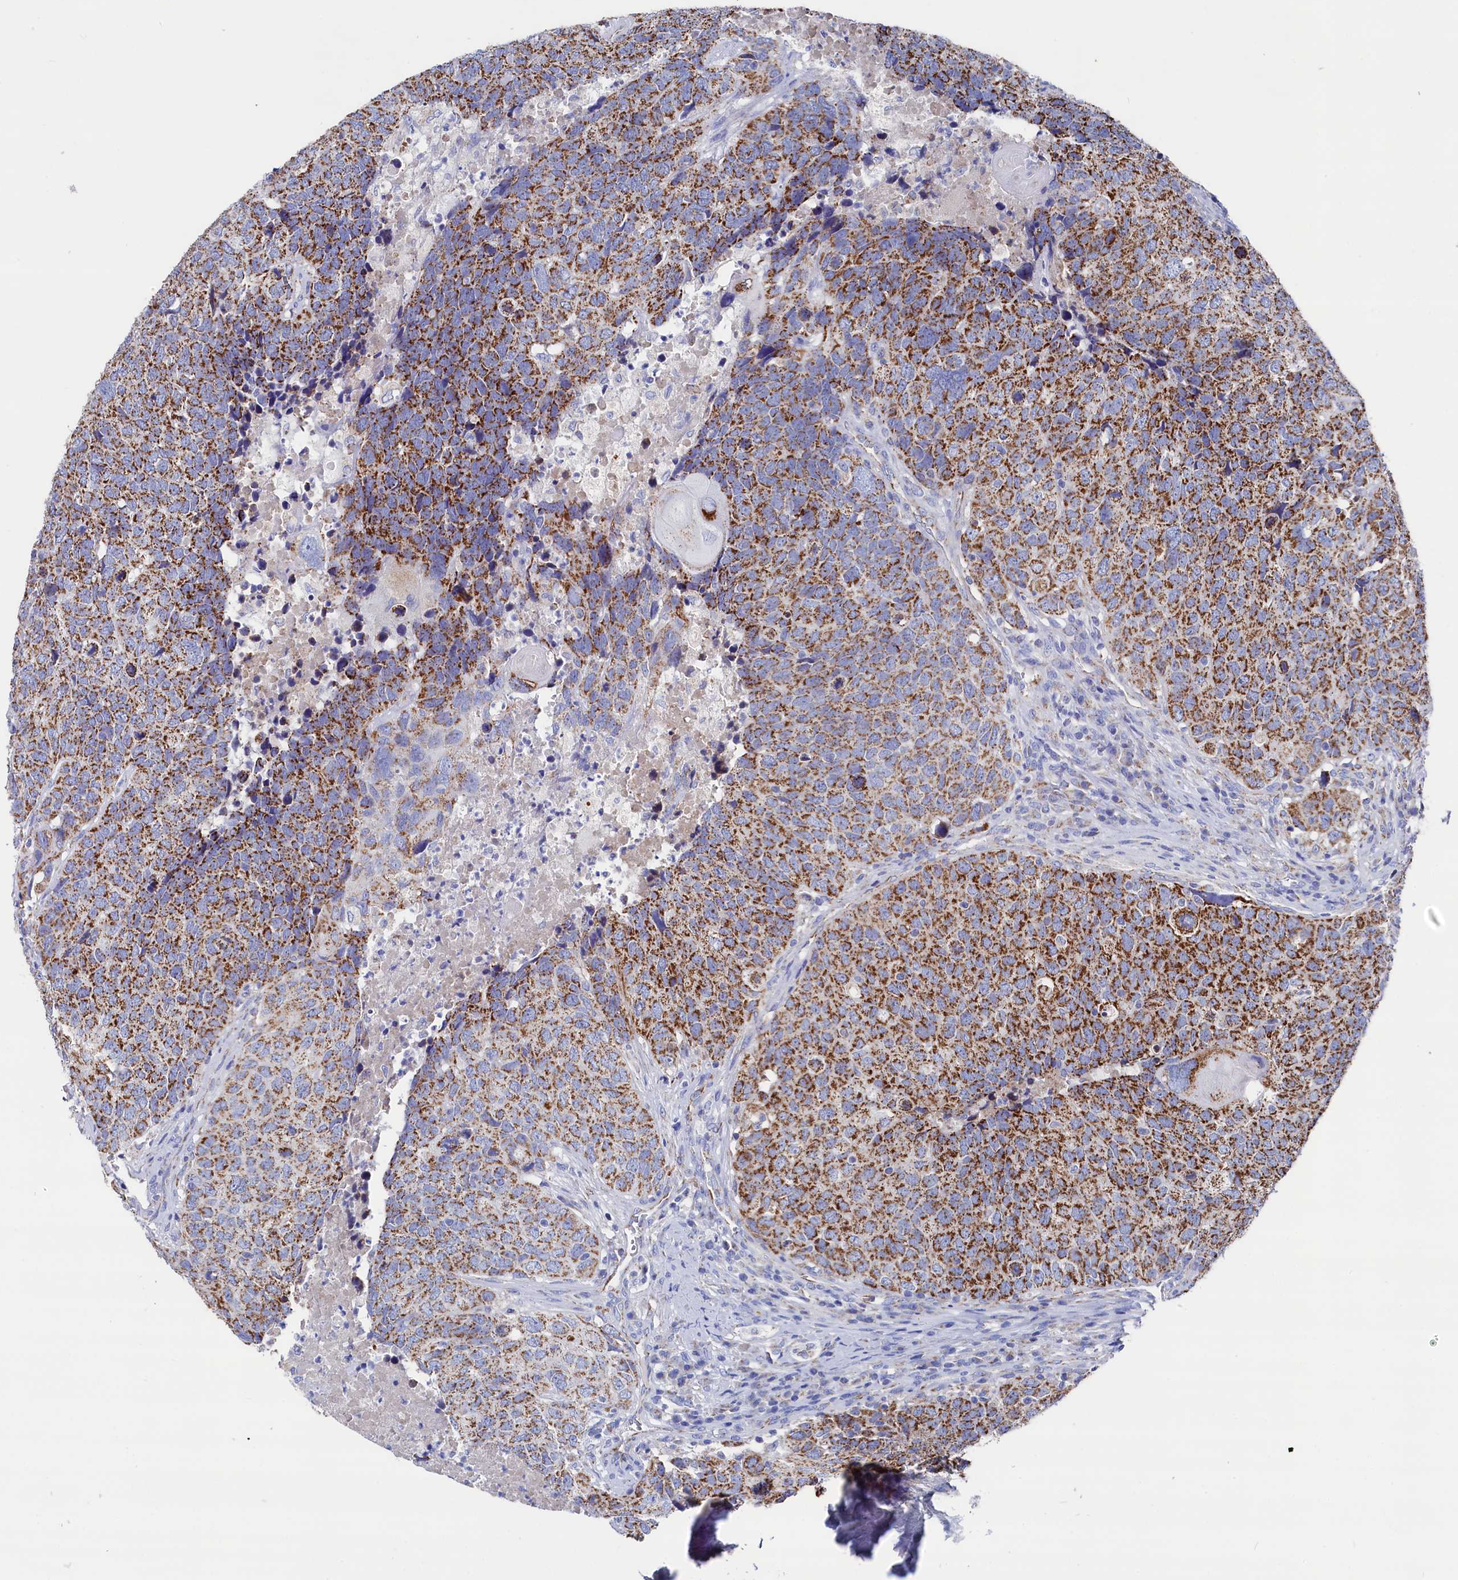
{"staining": {"intensity": "moderate", "quantity": ">75%", "location": "cytoplasmic/membranous"}, "tissue": "head and neck cancer", "cell_type": "Tumor cells", "image_type": "cancer", "snomed": [{"axis": "morphology", "description": "Squamous cell carcinoma, NOS"}, {"axis": "topography", "description": "Head-Neck"}], "caption": "This image exhibits immunohistochemistry (IHC) staining of human head and neck cancer, with medium moderate cytoplasmic/membranous staining in about >75% of tumor cells.", "gene": "MMAB", "patient": {"sex": "male", "age": 66}}